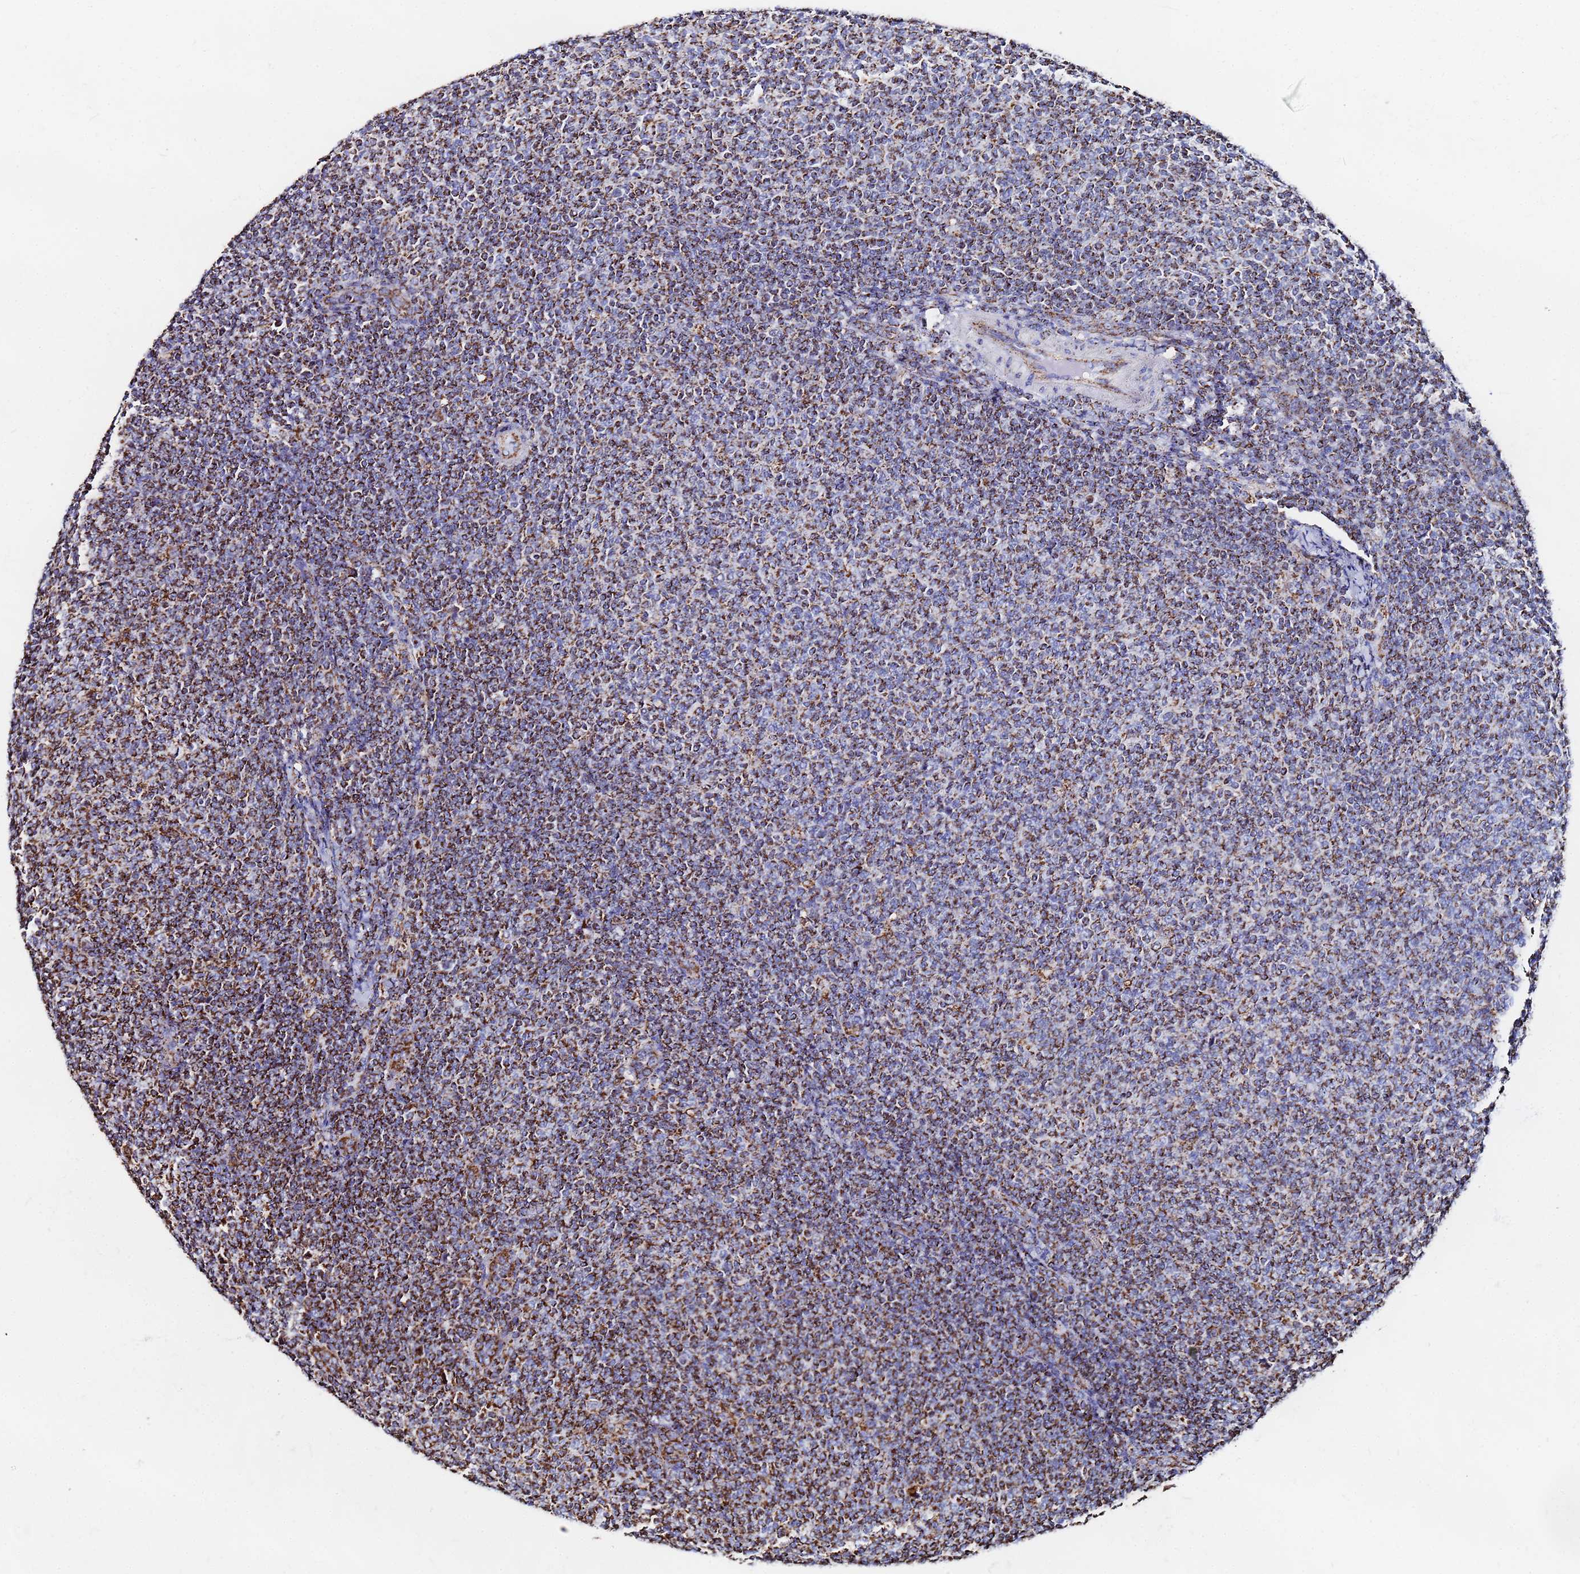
{"staining": {"intensity": "strong", "quantity": "25%-75%", "location": "cytoplasmic/membranous"}, "tissue": "lymphoma", "cell_type": "Tumor cells", "image_type": "cancer", "snomed": [{"axis": "morphology", "description": "Malignant lymphoma, non-Hodgkin's type, Low grade"}, {"axis": "topography", "description": "Lymph node"}], "caption": "DAB immunohistochemical staining of lymphoma demonstrates strong cytoplasmic/membranous protein staining in approximately 25%-75% of tumor cells. (DAB = brown stain, brightfield microscopy at high magnification).", "gene": "GLUD1", "patient": {"sex": "male", "age": 66}}